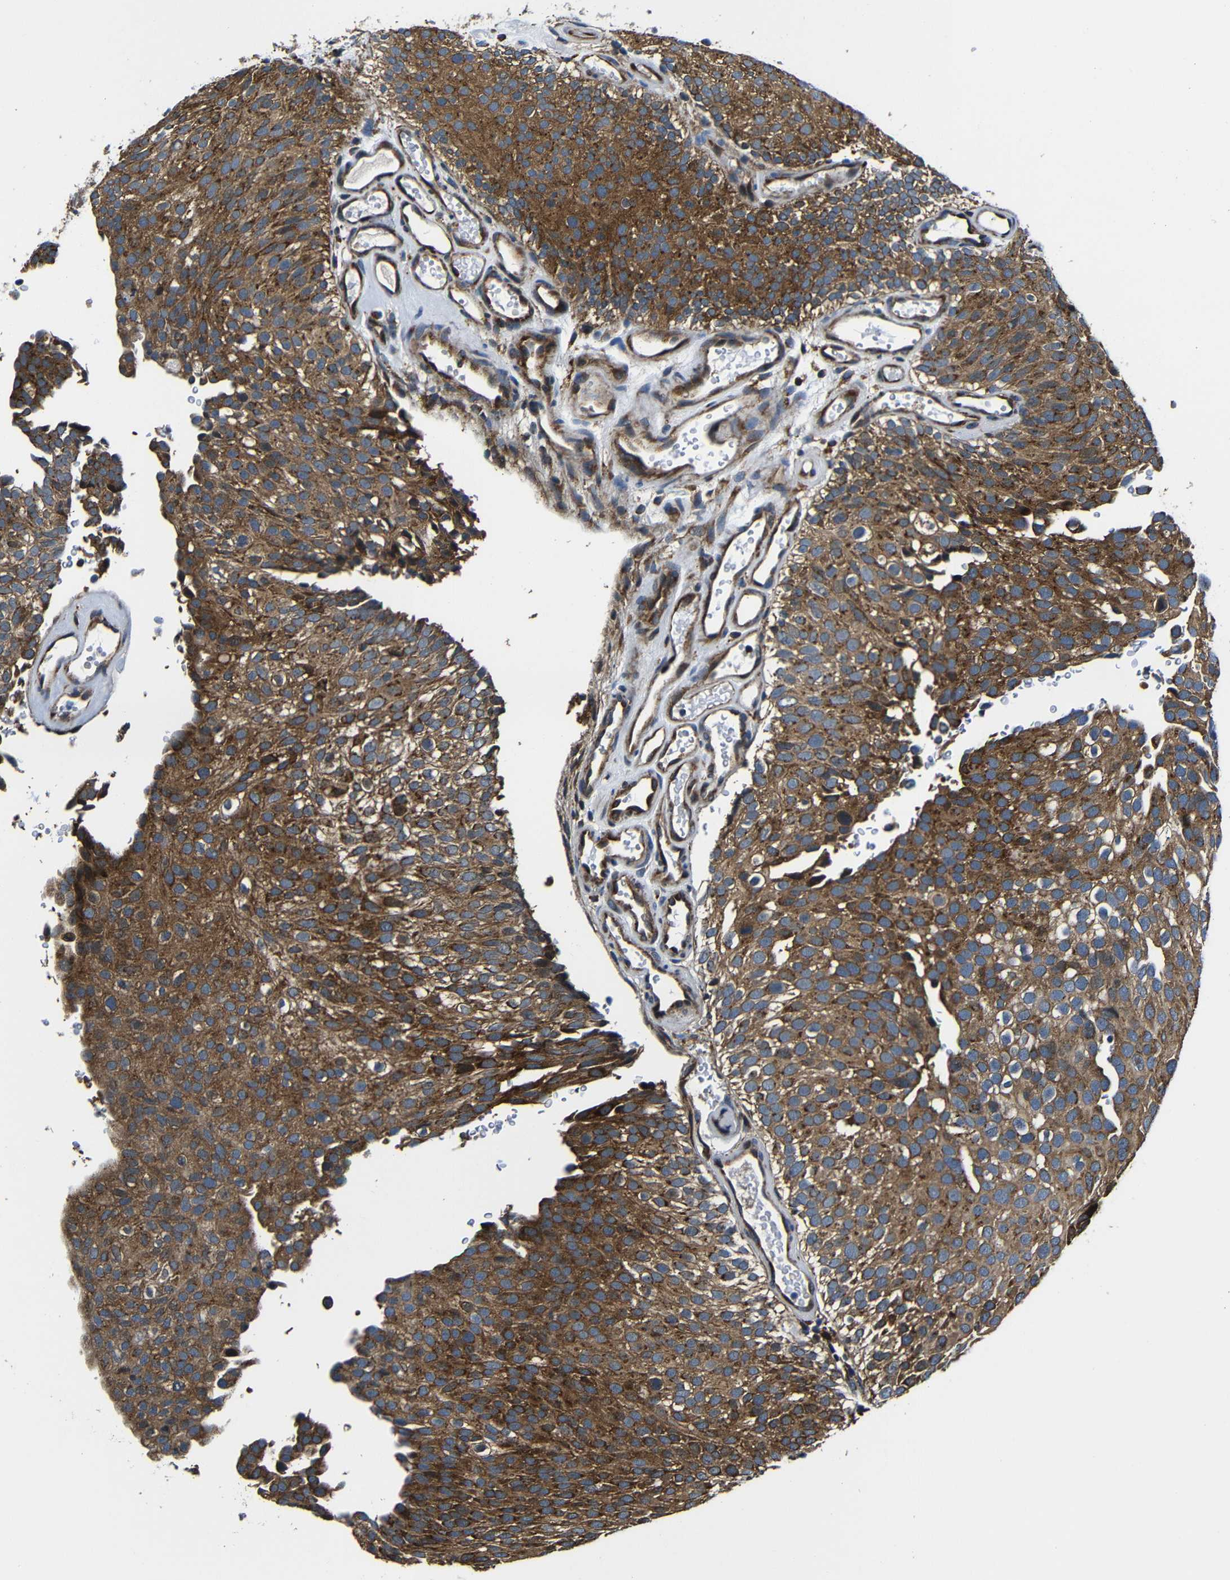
{"staining": {"intensity": "moderate", "quantity": ">75%", "location": "cytoplasmic/membranous"}, "tissue": "urothelial cancer", "cell_type": "Tumor cells", "image_type": "cancer", "snomed": [{"axis": "morphology", "description": "Urothelial carcinoma, Low grade"}, {"axis": "topography", "description": "Urinary bladder"}], "caption": "The micrograph demonstrates staining of low-grade urothelial carcinoma, revealing moderate cytoplasmic/membranous protein staining (brown color) within tumor cells.", "gene": "ABCE1", "patient": {"sex": "male", "age": 78}}